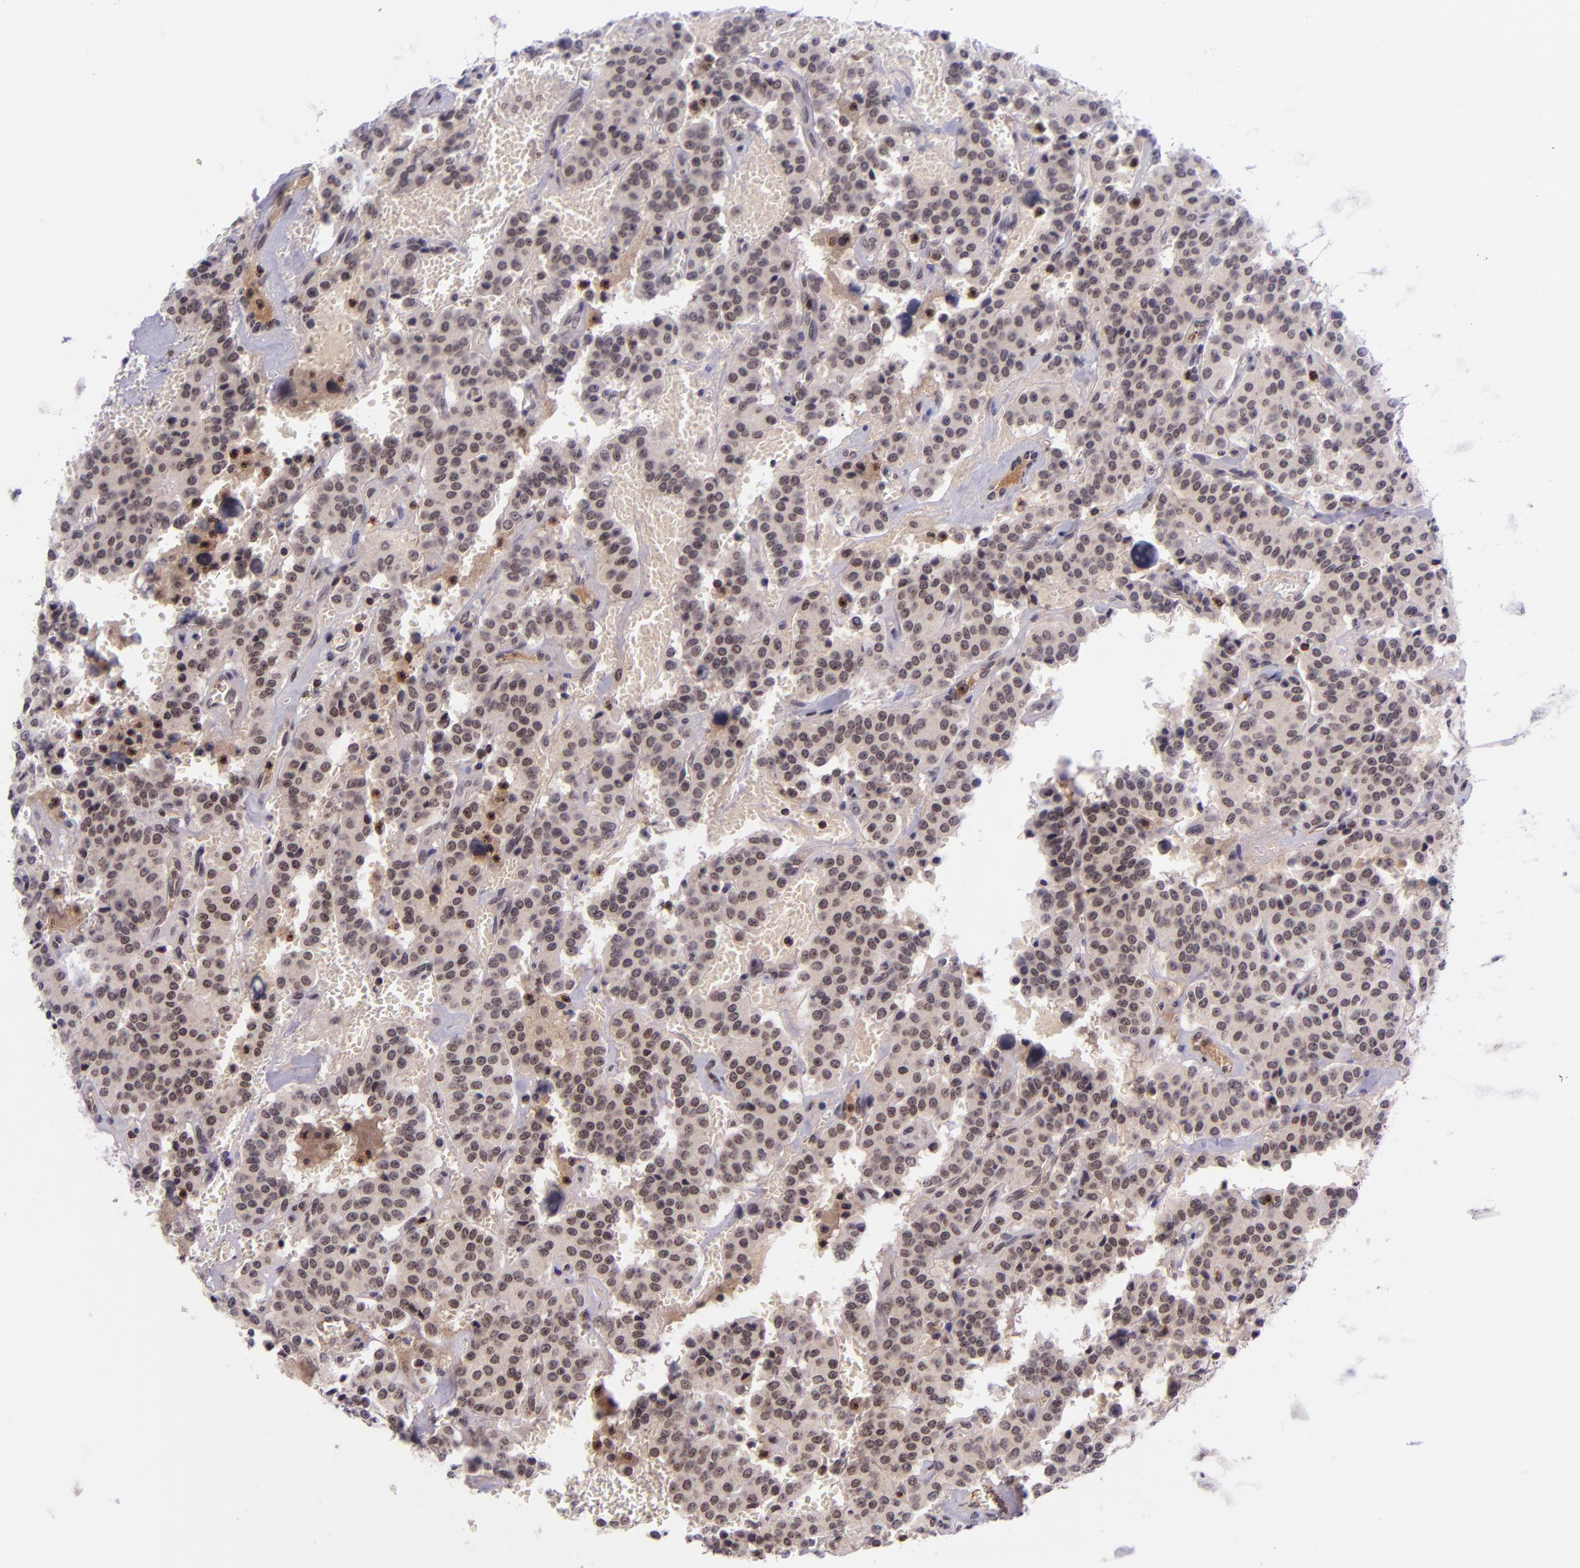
{"staining": {"intensity": "weak", "quantity": ">75%", "location": "cytoplasmic/membranous"}, "tissue": "carcinoid", "cell_type": "Tumor cells", "image_type": "cancer", "snomed": [{"axis": "morphology", "description": "Carcinoid, malignant, NOS"}, {"axis": "topography", "description": "Bronchus"}], "caption": "Weak cytoplasmic/membranous expression for a protein is present in approximately >75% of tumor cells of carcinoid (malignant) using immunohistochemistry (IHC).", "gene": "SELL", "patient": {"sex": "male", "age": 55}}